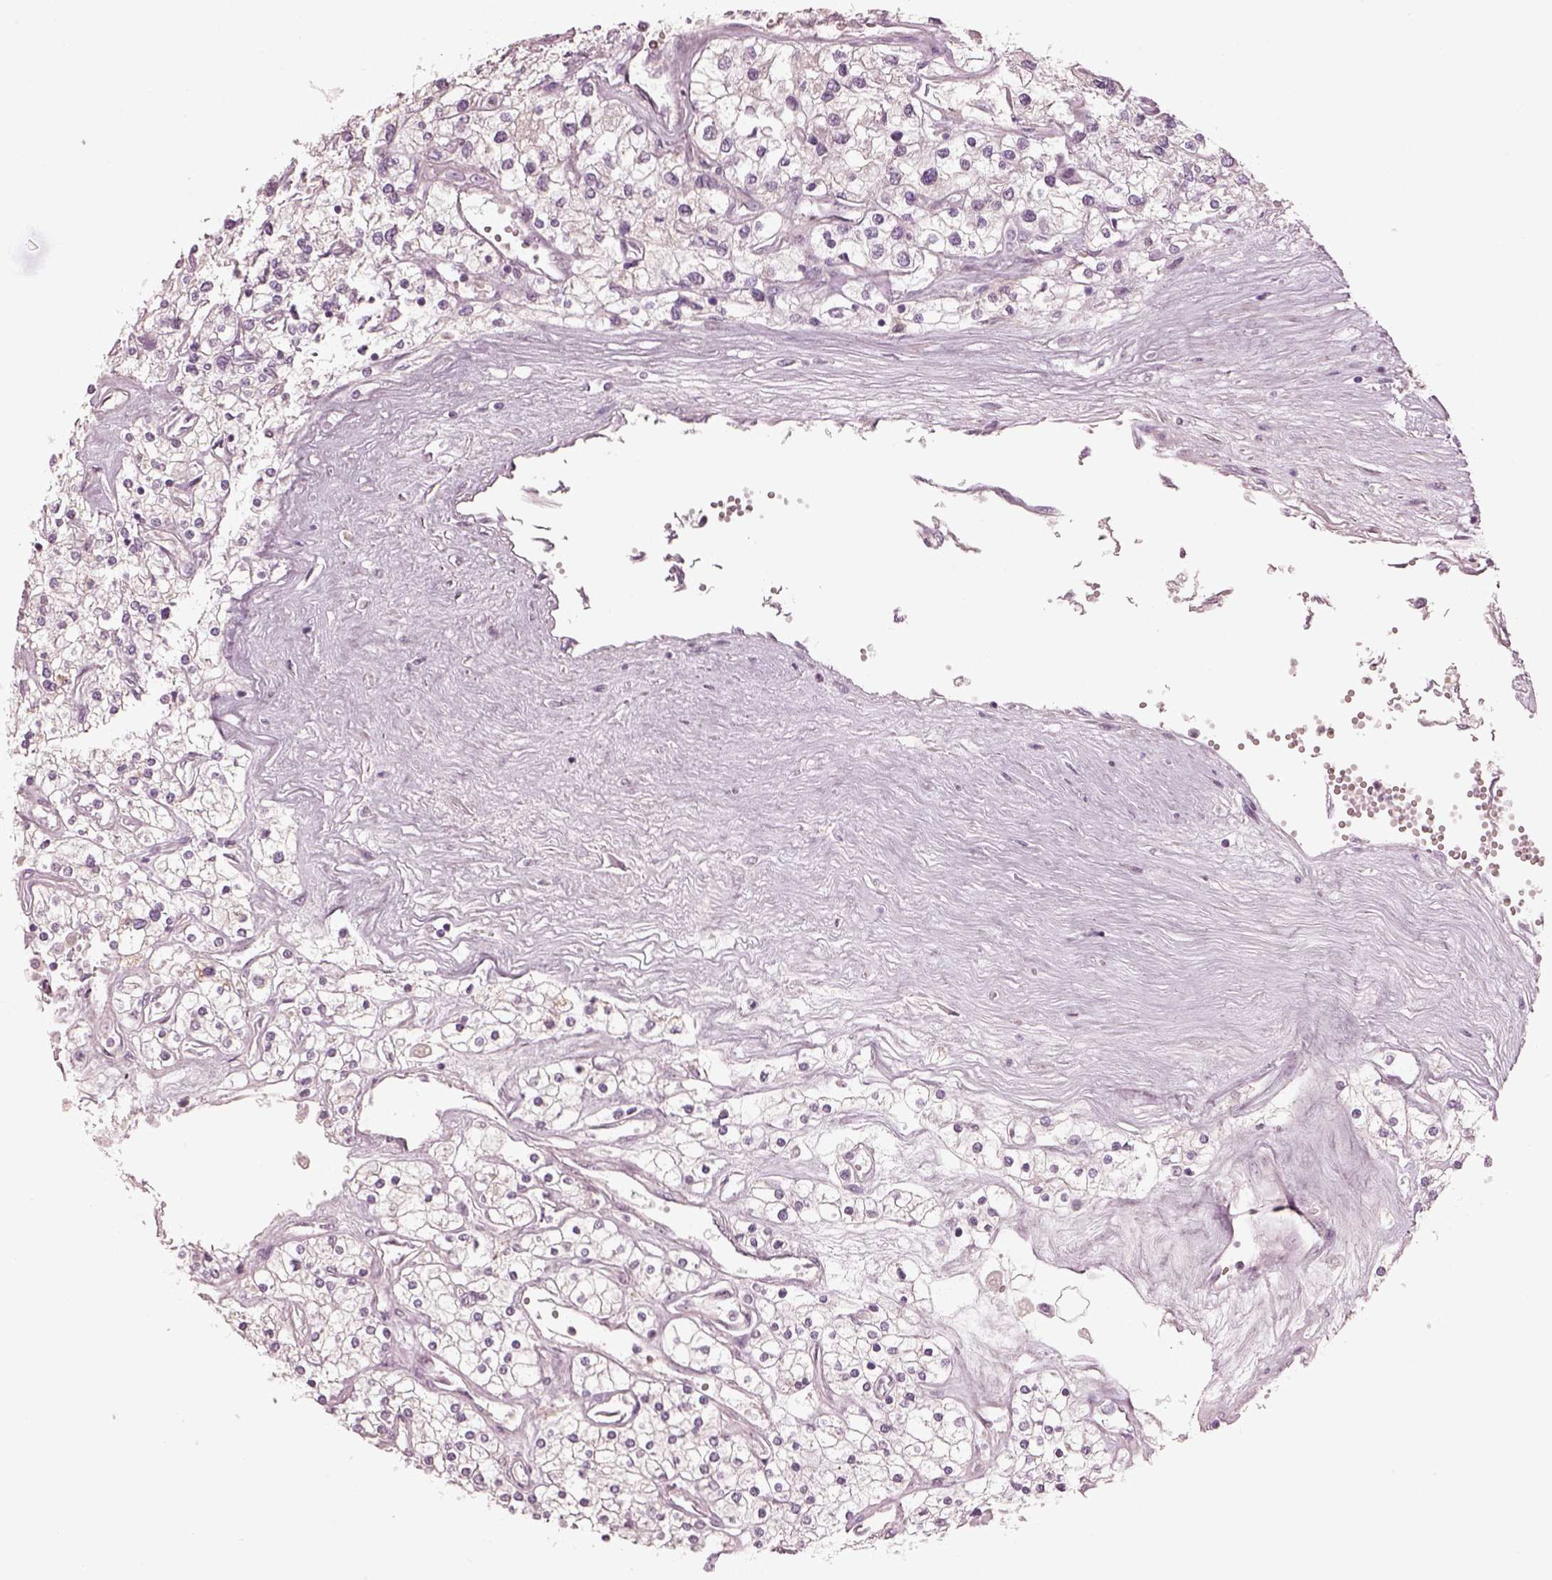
{"staining": {"intensity": "negative", "quantity": "none", "location": "none"}, "tissue": "renal cancer", "cell_type": "Tumor cells", "image_type": "cancer", "snomed": [{"axis": "morphology", "description": "Adenocarcinoma, NOS"}, {"axis": "topography", "description": "Kidney"}], "caption": "Human adenocarcinoma (renal) stained for a protein using immunohistochemistry (IHC) demonstrates no expression in tumor cells.", "gene": "SPATA6L", "patient": {"sex": "male", "age": 80}}